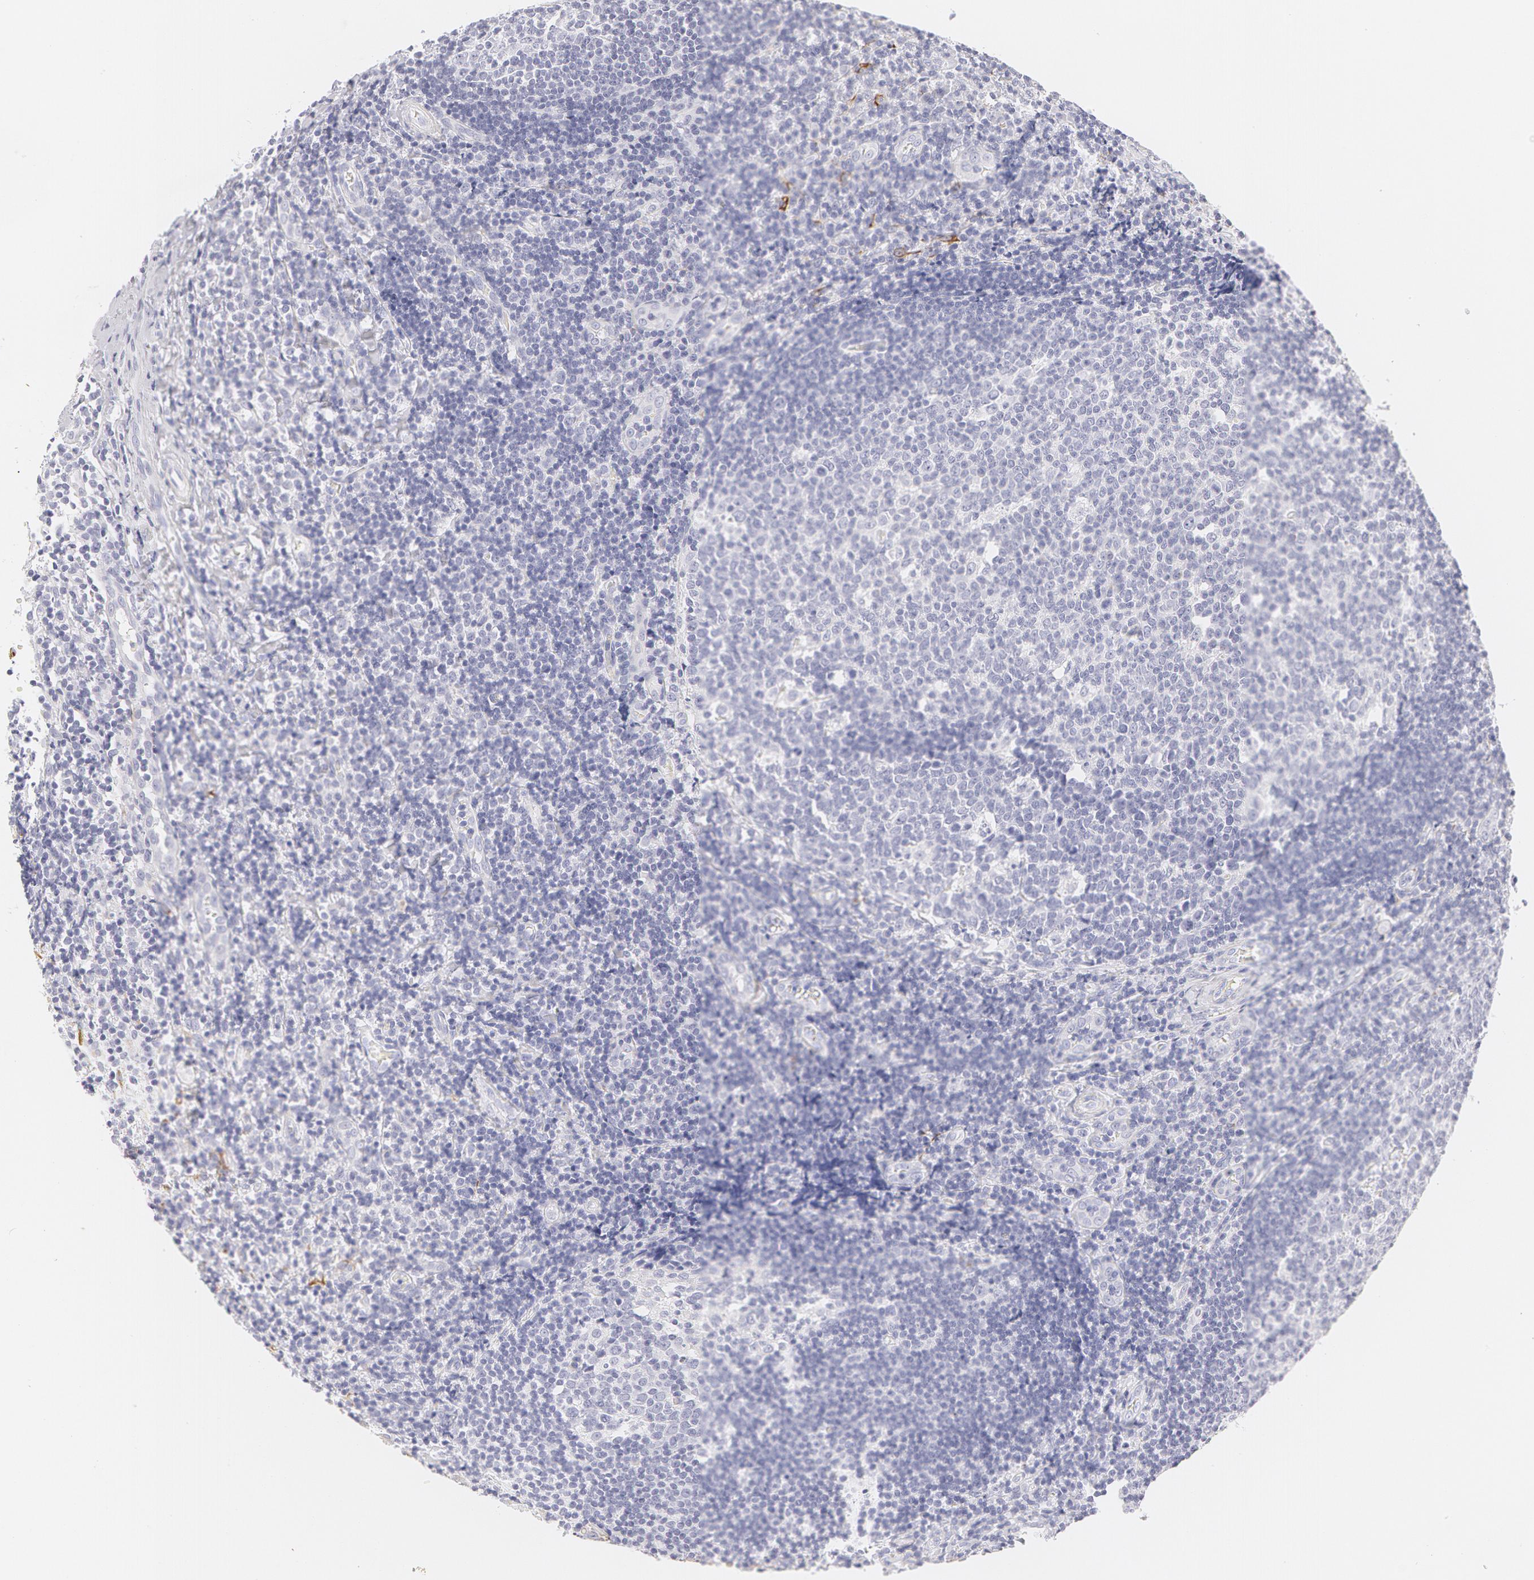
{"staining": {"intensity": "negative", "quantity": "none", "location": "none"}, "tissue": "tonsil", "cell_type": "Germinal center cells", "image_type": "normal", "snomed": [{"axis": "morphology", "description": "Normal tissue, NOS"}, {"axis": "topography", "description": "Tonsil"}], "caption": "Micrograph shows no significant protein positivity in germinal center cells of normal tonsil. (DAB IHC, high magnification).", "gene": "KRT8", "patient": {"sex": "female", "age": 41}}